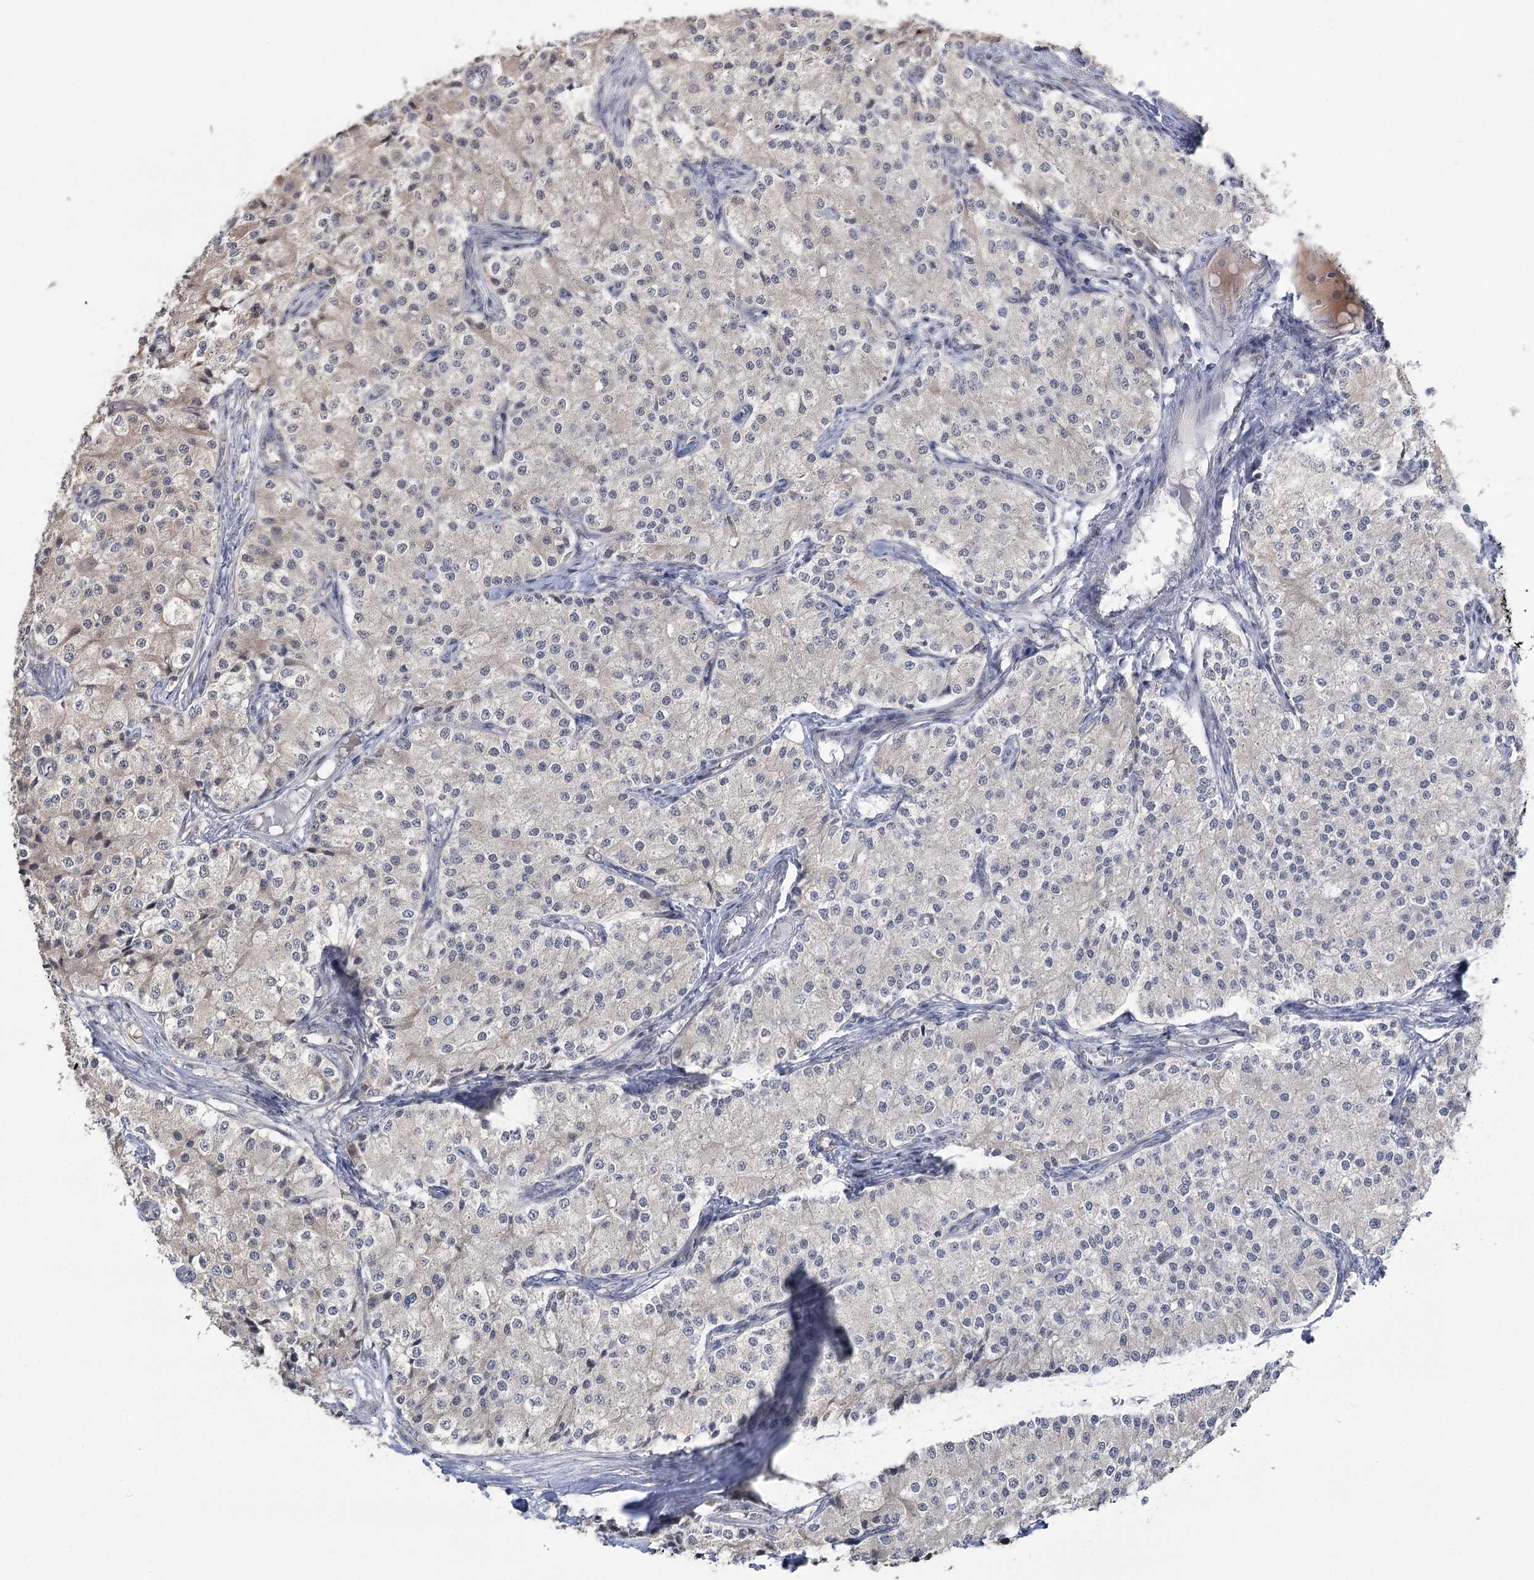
{"staining": {"intensity": "negative", "quantity": "none", "location": "none"}, "tissue": "carcinoid", "cell_type": "Tumor cells", "image_type": "cancer", "snomed": [{"axis": "morphology", "description": "Carcinoid, malignant, NOS"}, {"axis": "topography", "description": "Colon"}], "caption": "Malignant carcinoid stained for a protein using immunohistochemistry displays no staining tumor cells.", "gene": "PHYHIPL", "patient": {"sex": "female", "age": 52}}